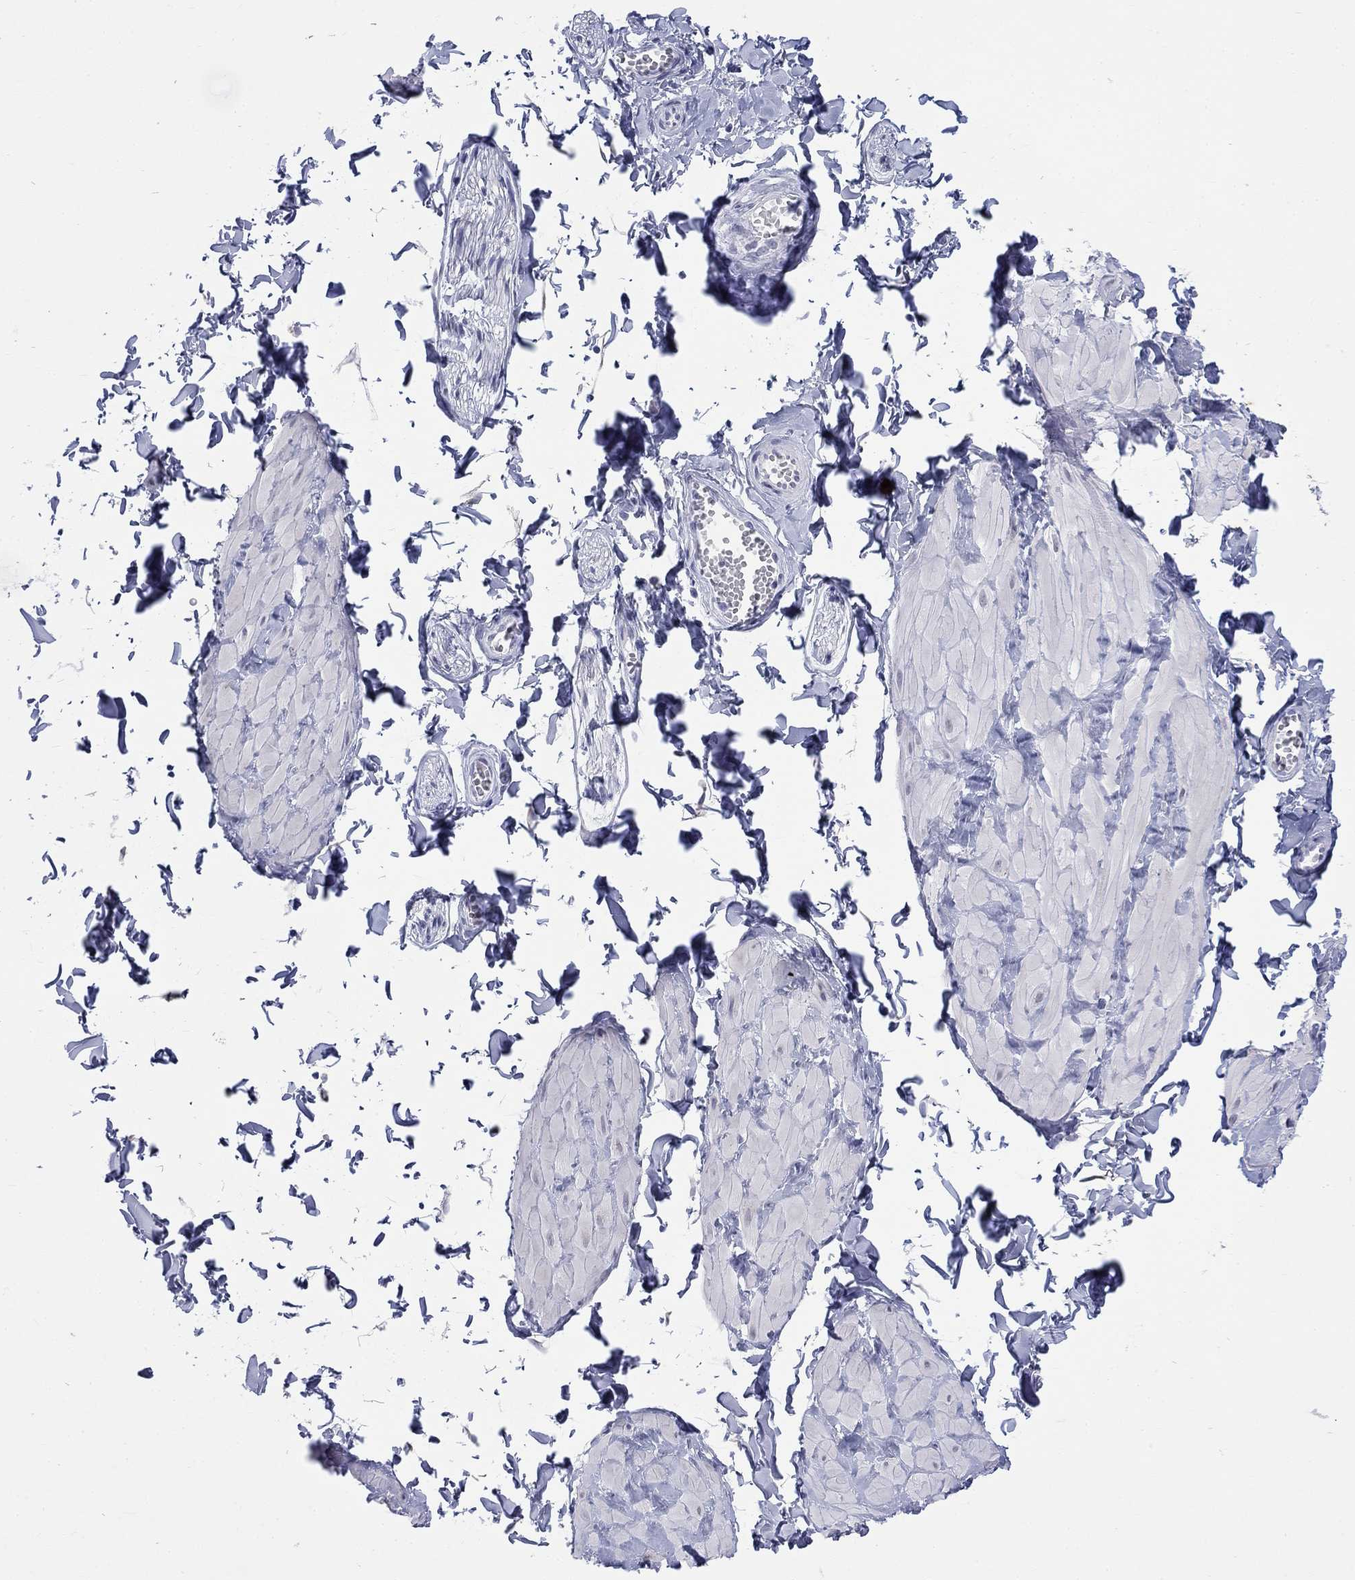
{"staining": {"intensity": "negative", "quantity": "none", "location": "none"}, "tissue": "adipose tissue", "cell_type": "Adipocytes", "image_type": "normal", "snomed": [{"axis": "morphology", "description": "Normal tissue, NOS"}, {"axis": "topography", "description": "Smooth muscle"}, {"axis": "topography", "description": "Peripheral nerve tissue"}], "caption": "This image is of benign adipose tissue stained with IHC to label a protein in brown with the nuclei are counter-stained blue. There is no staining in adipocytes. (DAB immunohistochemistry, high magnification).", "gene": "ECEL1", "patient": {"sex": "male", "age": 22}}